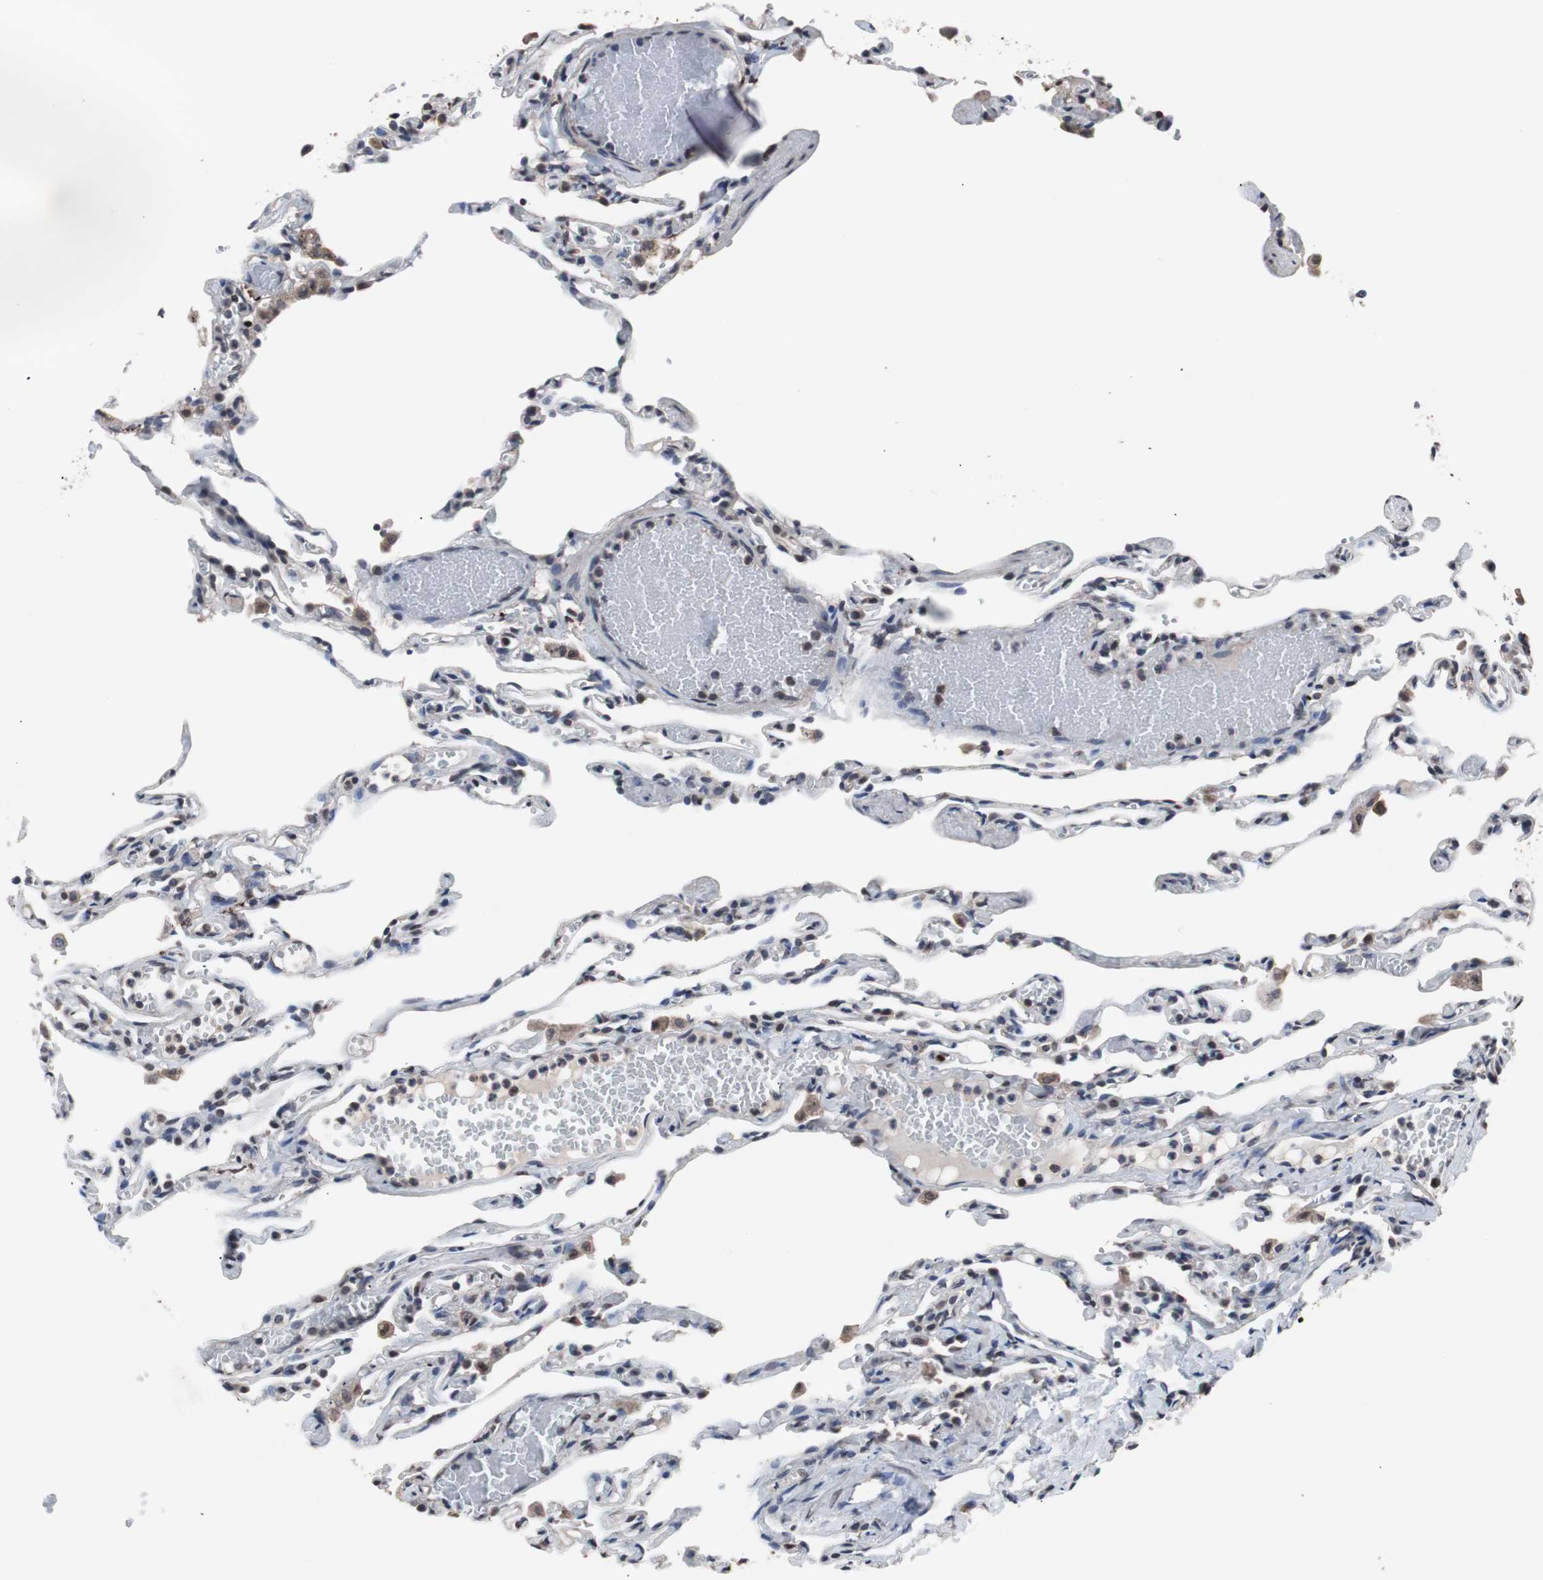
{"staining": {"intensity": "moderate", "quantity": "<25%", "location": "nuclear"}, "tissue": "lung", "cell_type": "Alveolar cells", "image_type": "normal", "snomed": [{"axis": "morphology", "description": "Normal tissue, NOS"}, {"axis": "topography", "description": "Lung"}], "caption": "DAB (3,3'-diaminobenzidine) immunohistochemical staining of unremarkable lung displays moderate nuclear protein positivity in about <25% of alveolar cells. (DAB (3,3'-diaminobenzidine) = brown stain, brightfield microscopy at high magnification).", "gene": "MED27", "patient": {"sex": "male", "age": 21}}